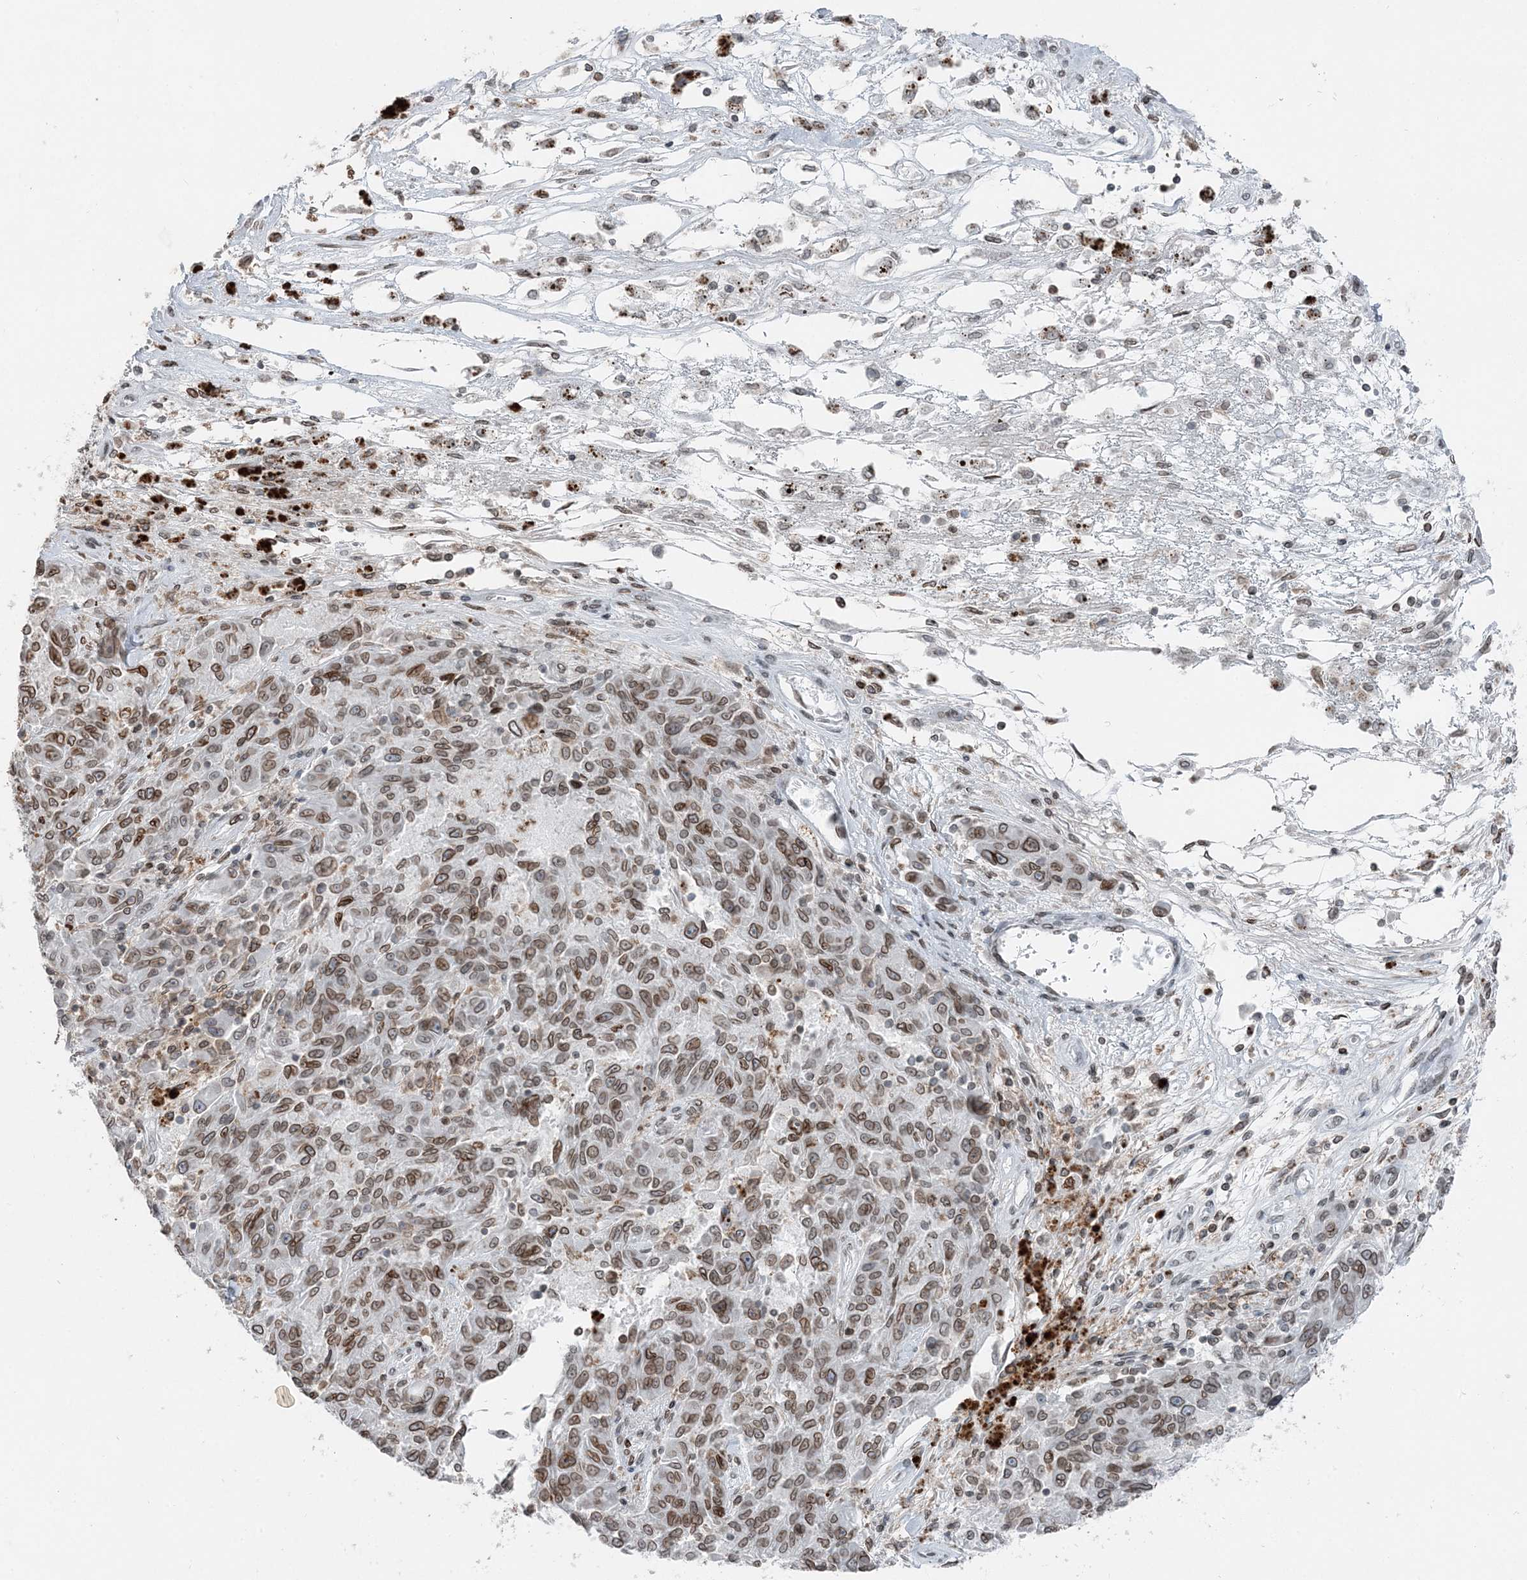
{"staining": {"intensity": "moderate", "quantity": "25%-75%", "location": "cytoplasmic/membranous,nuclear"}, "tissue": "melanoma", "cell_type": "Tumor cells", "image_type": "cancer", "snomed": [{"axis": "morphology", "description": "Malignant melanoma, NOS"}, {"axis": "topography", "description": "Skin"}], "caption": "The immunohistochemical stain shows moderate cytoplasmic/membranous and nuclear positivity in tumor cells of melanoma tissue.", "gene": "GJD4", "patient": {"sex": "male", "age": 53}}